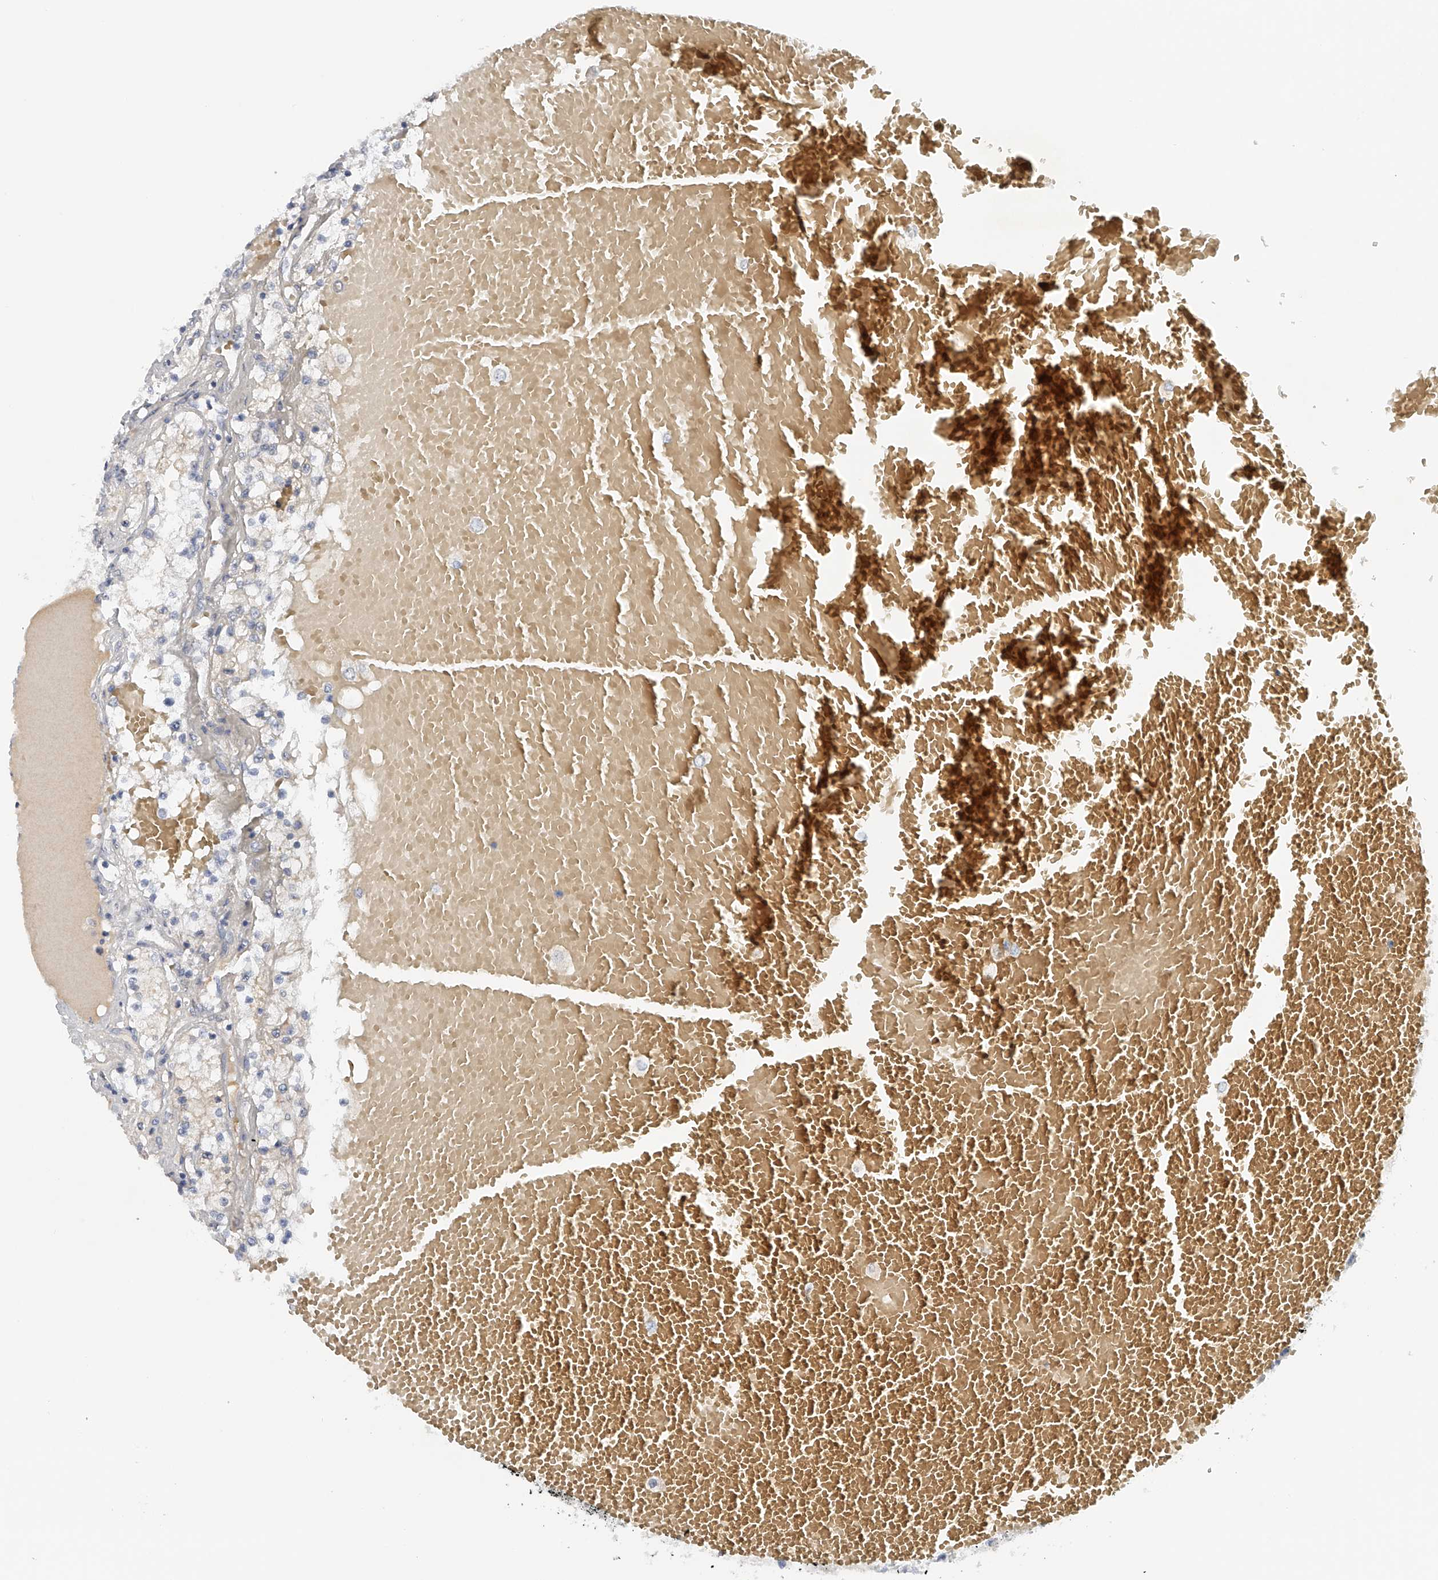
{"staining": {"intensity": "negative", "quantity": "none", "location": "none"}, "tissue": "renal cancer", "cell_type": "Tumor cells", "image_type": "cancer", "snomed": [{"axis": "morphology", "description": "Normal tissue, NOS"}, {"axis": "morphology", "description": "Adenocarcinoma, NOS"}, {"axis": "topography", "description": "Kidney"}], "caption": "The micrograph displays no significant positivity in tumor cells of renal adenocarcinoma.", "gene": "DDX43", "patient": {"sex": "male", "age": 68}}